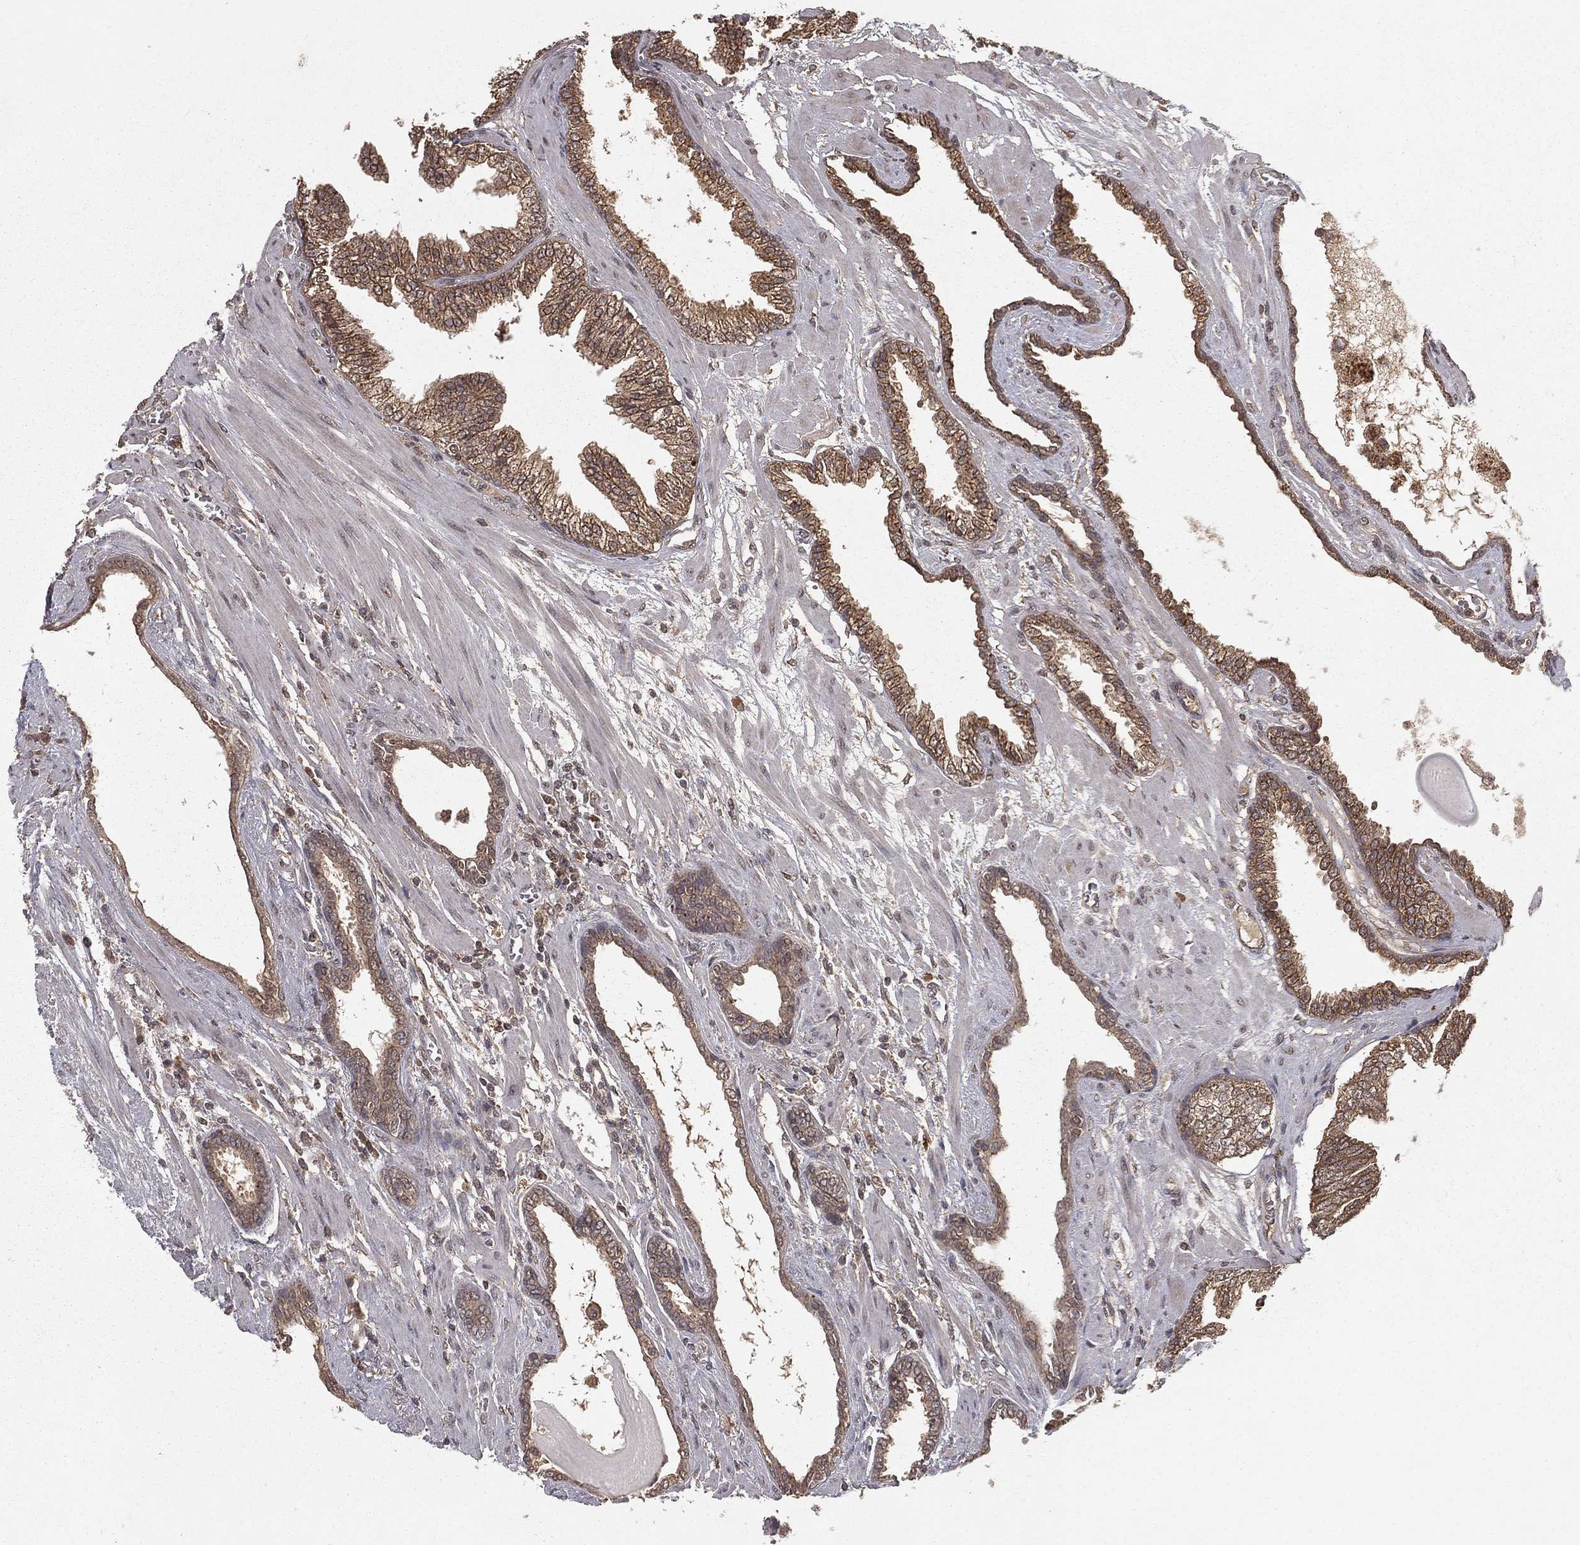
{"staining": {"intensity": "moderate", "quantity": ">75%", "location": "cytoplasmic/membranous"}, "tissue": "prostate cancer", "cell_type": "Tumor cells", "image_type": "cancer", "snomed": [{"axis": "morphology", "description": "Adenocarcinoma, Low grade"}, {"axis": "topography", "description": "Prostate"}], "caption": "DAB immunohistochemical staining of human prostate cancer (adenocarcinoma (low-grade)) demonstrates moderate cytoplasmic/membranous protein staining in about >75% of tumor cells.", "gene": "ZDHHC15", "patient": {"sex": "male", "age": 69}}